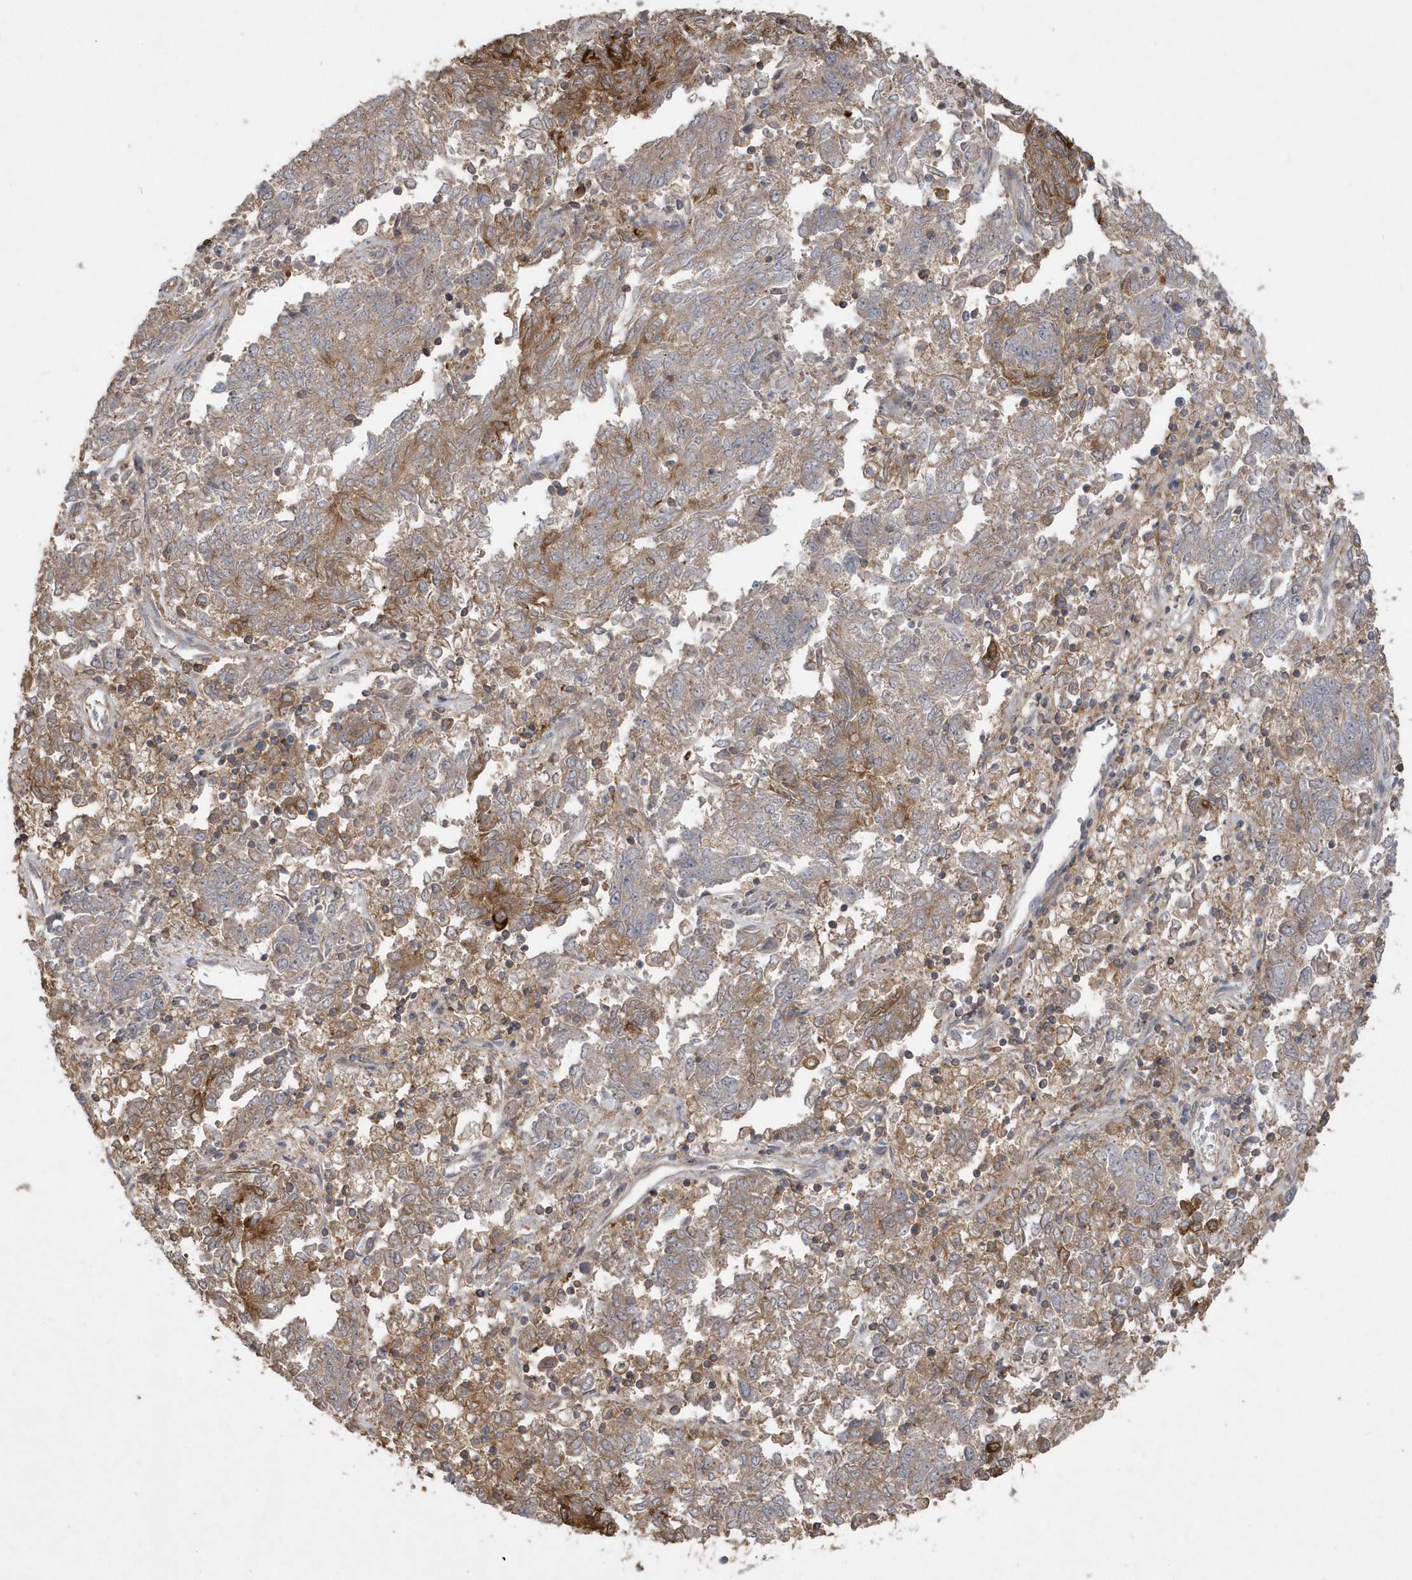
{"staining": {"intensity": "weak", "quantity": "25%-75%", "location": "cytoplasmic/membranous"}, "tissue": "endometrial cancer", "cell_type": "Tumor cells", "image_type": "cancer", "snomed": [{"axis": "morphology", "description": "Adenocarcinoma, NOS"}, {"axis": "topography", "description": "Endometrium"}], "caption": "Endometrial cancer stained for a protein shows weak cytoplasmic/membranous positivity in tumor cells.", "gene": "SENP8", "patient": {"sex": "female", "age": 80}}